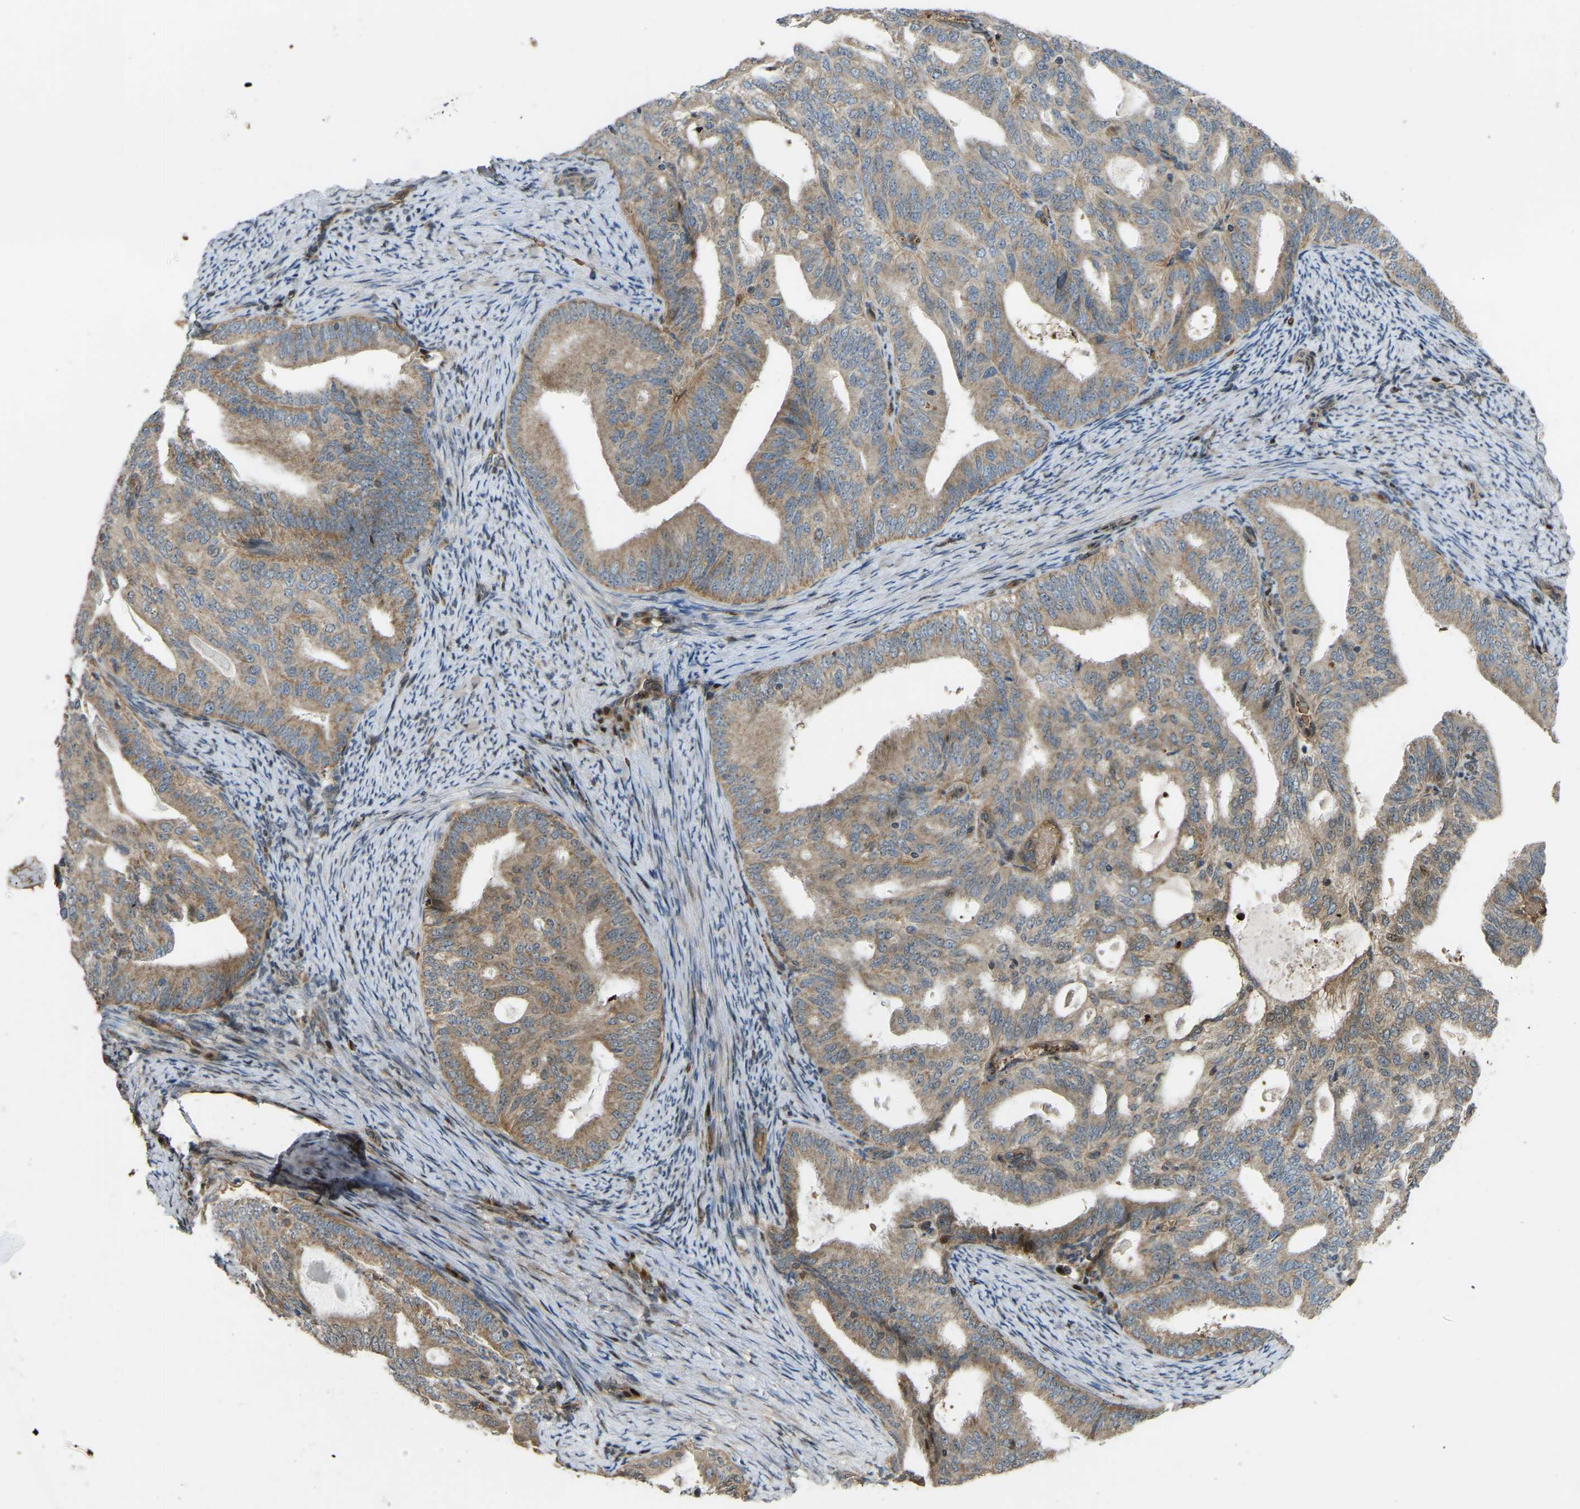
{"staining": {"intensity": "moderate", "quantity": ">75%", "location": "cytoplasmic/membranous"}, "tissue": "endometrial cancer", "cell_type": "Tumor cells", "image_type": "cancer", "snomed": [{"axis": "morphology", "description": "Adenocarcinoma, NOS"}, {"axis": "topography", "description": "Endometrium"}], "caption": "This image shows immunohistochemistry staining of human adenocarcinoma (endometrial), with medium moderate cytoplasmic/membranous expression in approximately >75% of tumor cells.", "gene": "C21orf91", "patient": {"sex": "female", "age": 58}}